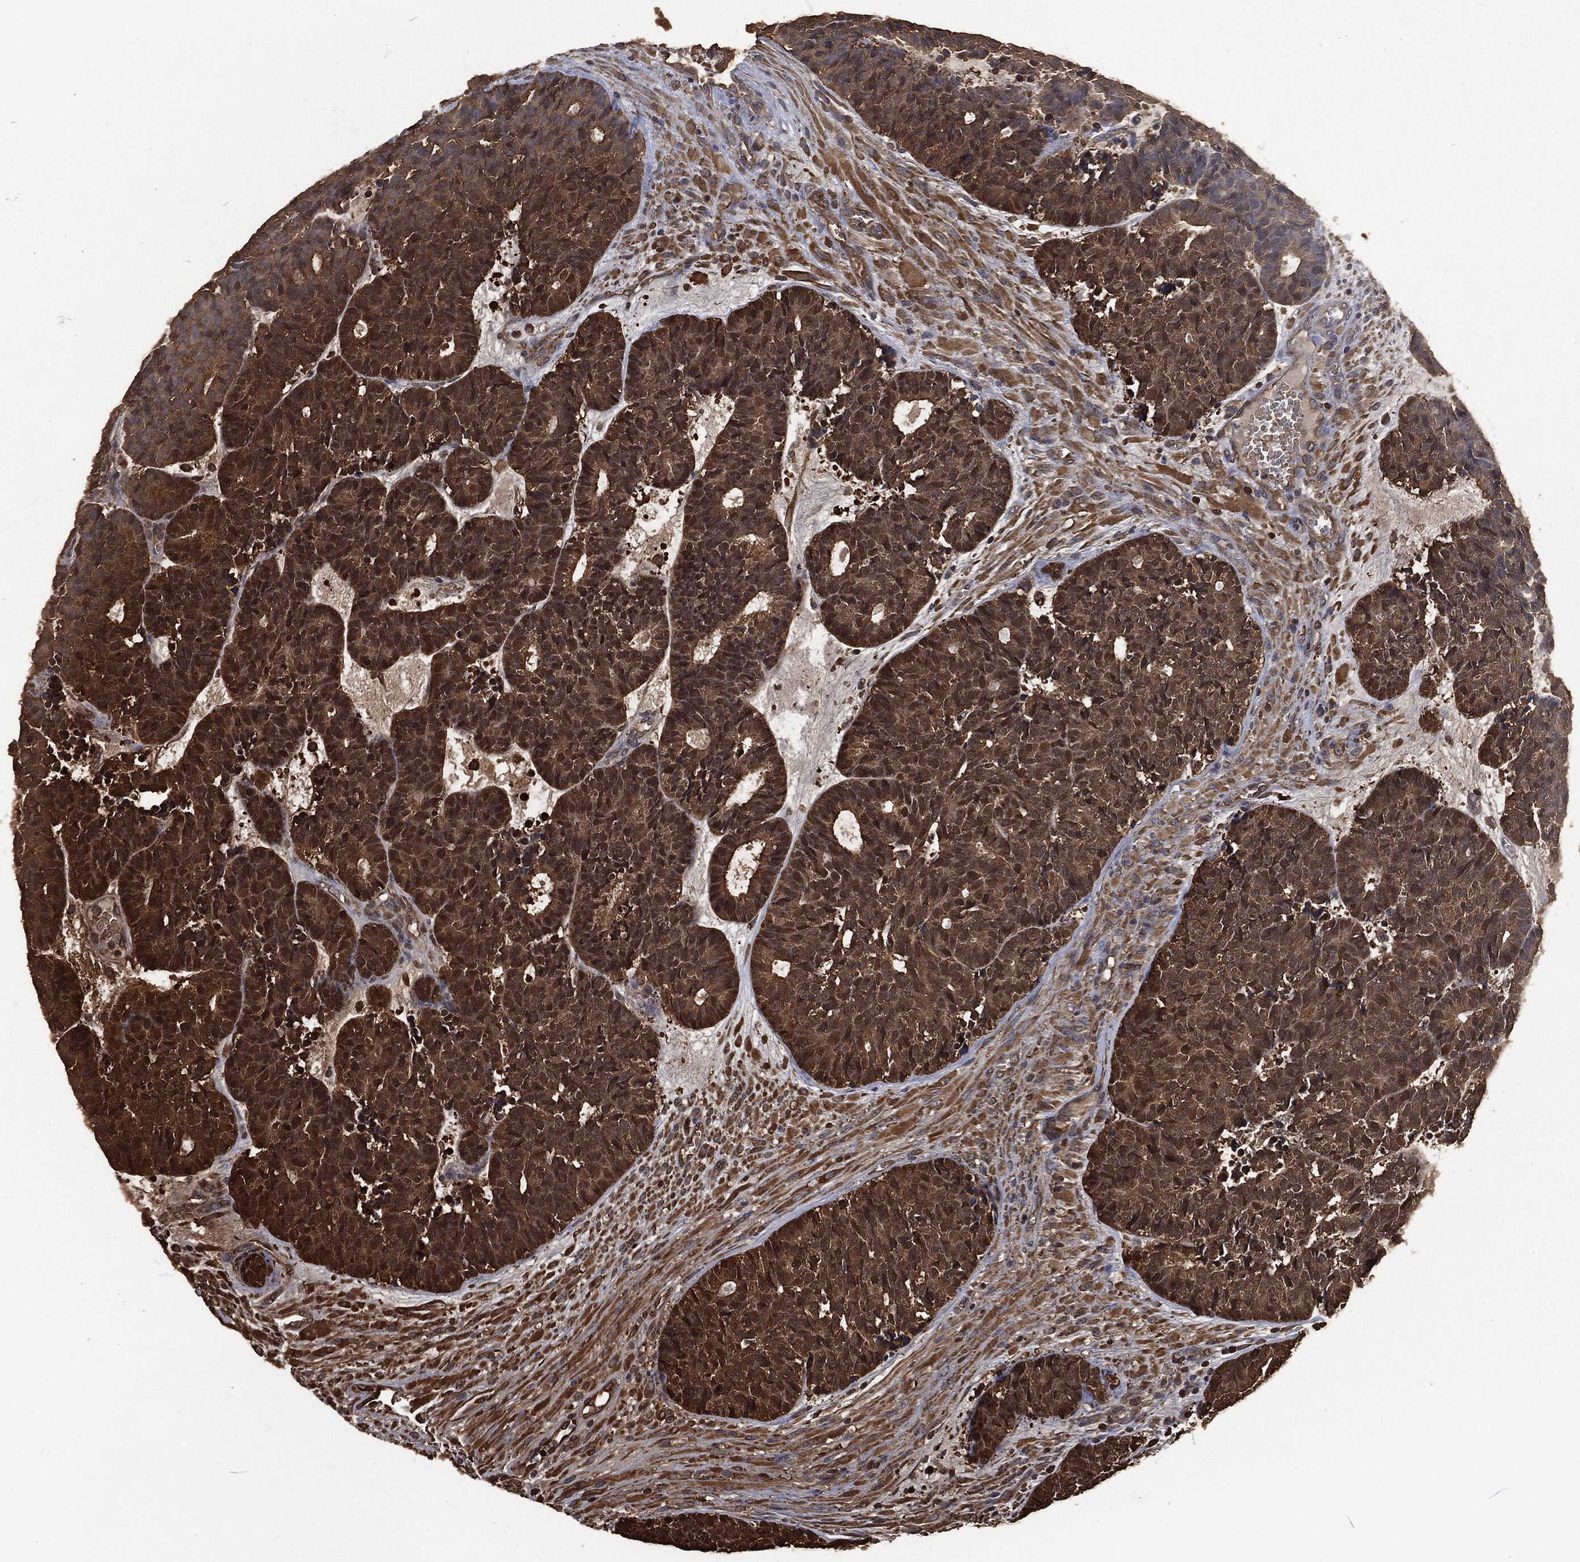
{"staining": {"intensity": "moderate", "quantity": ">75%", "location": "cytoplasmic/membranous"}, "tissue": "head and neck cancer", "cell_type": "Tumor cells", "image_type": "cancer", "snomed": [{"axis": "morphology", "description": "Adenocarcinoma, NOS"}, {"axis": "topography", "description": "Head-Neck"}], "caption": "The photomicrograph shows a brown stain indicating the presence of a protein in the cytoplasmic/membranous of tumor cells in head and neck adenocarcinoma. (DAB (3,3'-diaminobenzidine) IHC, brown staining for protein, blue staining for nuclei).", "gene": "PRDX4", "patient": {"sex": "female", "age": 81}}